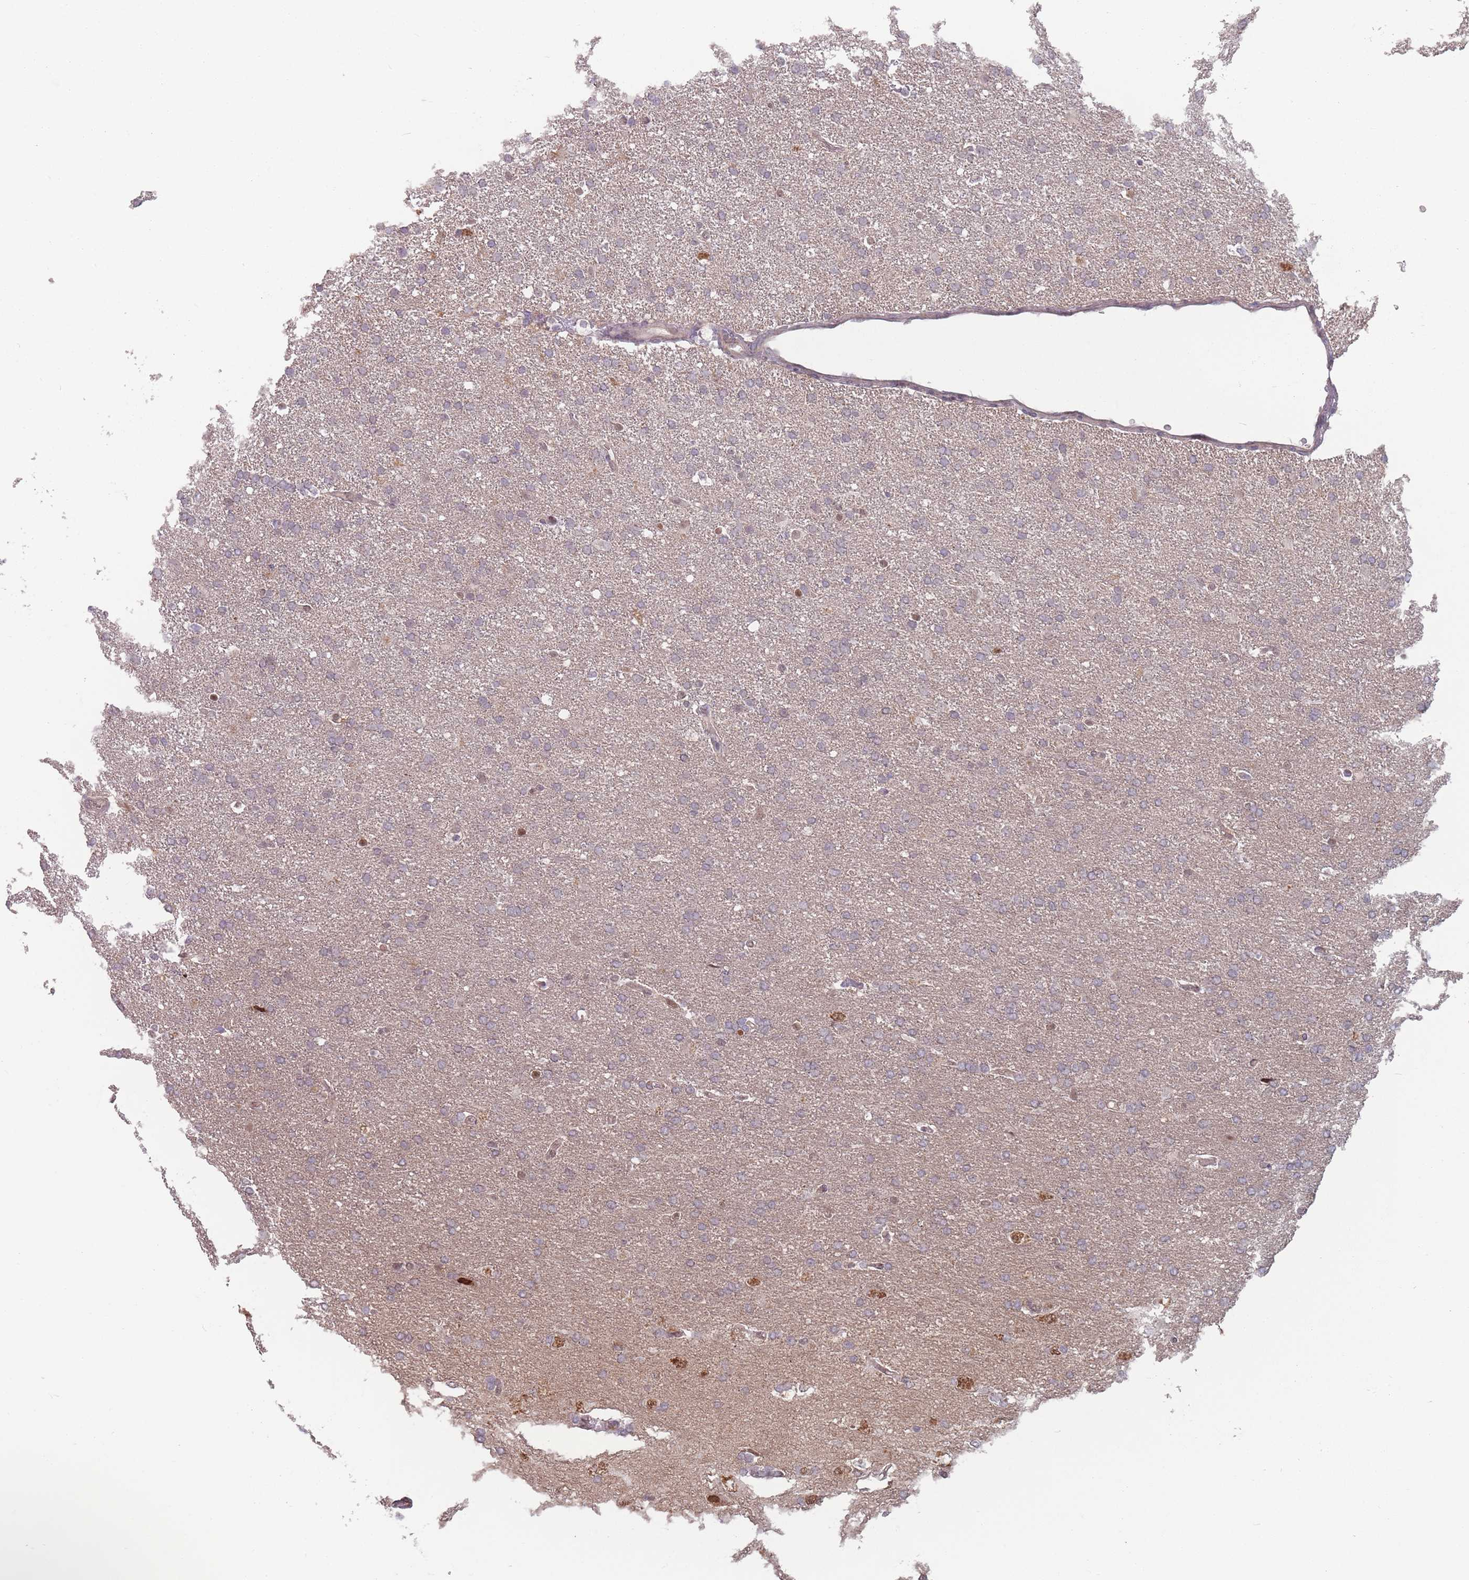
{"staining": {"intensity": "negative", "quantity": "none", "location": "none"}, "tissue": "glioma", "cell_type": "Tumor cells", "image_type": "cancer", "snomed": [{"axis": "morphology", "description": "Glioma, malignant, High grade"}, {"axis": "topography", "description": "Brain"}], "caption": "Glioma was stained to show a protein in brown. There is no significant expression in tumor cells.", "gene": "SH3BGRL2", "patient": {"sex": "male", "age": 72}}